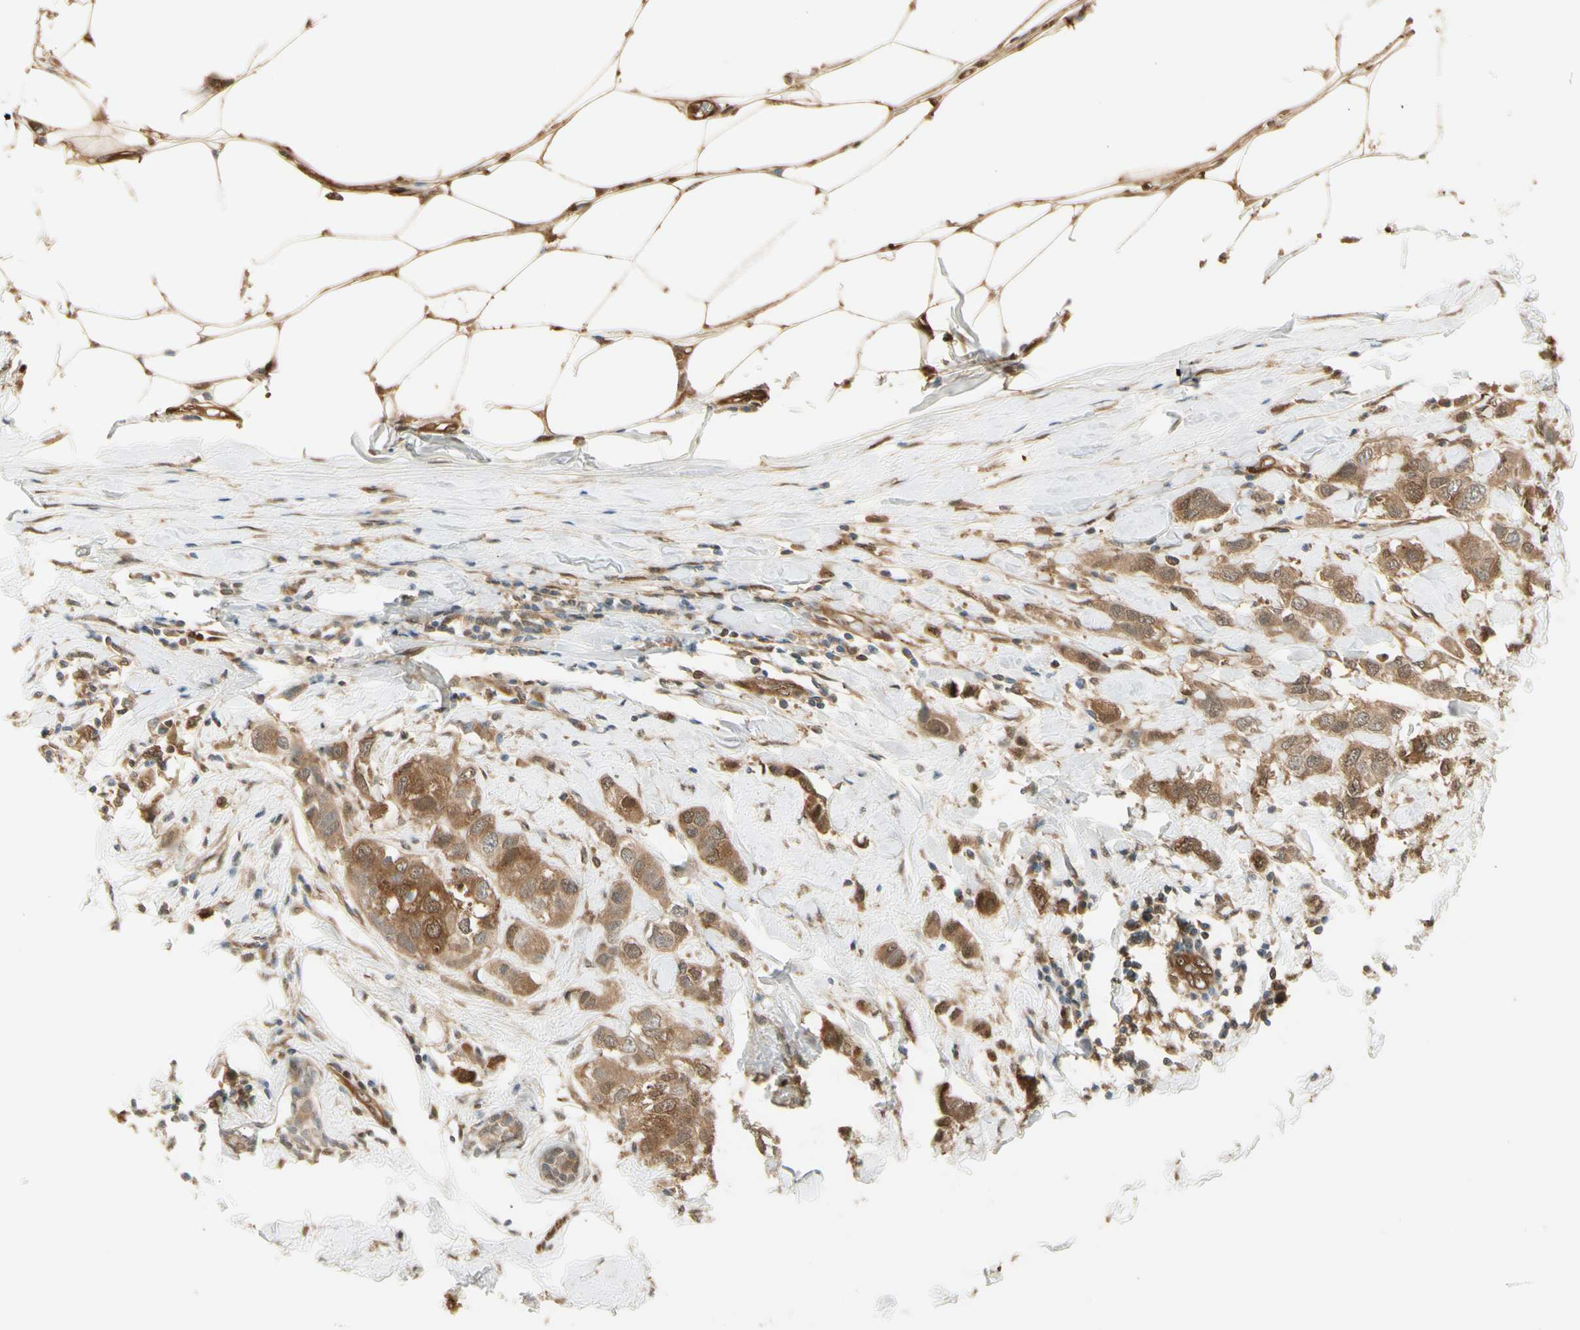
{"staining": {"intensity": "moderate", "quantity": ">75%", "location": "cytoplasmic/membranous,nuclear"}, "tissue": "breast cancer", "cell_type": "Tumor cells", "image_type": "cancer", "snomed": [{"axis": "morphology", "description": "Duct carcinoma"}, {"axis": "topography", "description": "Breast"}], "caption": "This is a micrograph of IHC staining of breast cancer (infiltrating ductal carcinoma), which shows moderate staining in the cytoplasmic/membranous and nuclear of tumor cells.", "gene": "SERPINB6", "patient": {"sex": "female", "age": 50}}